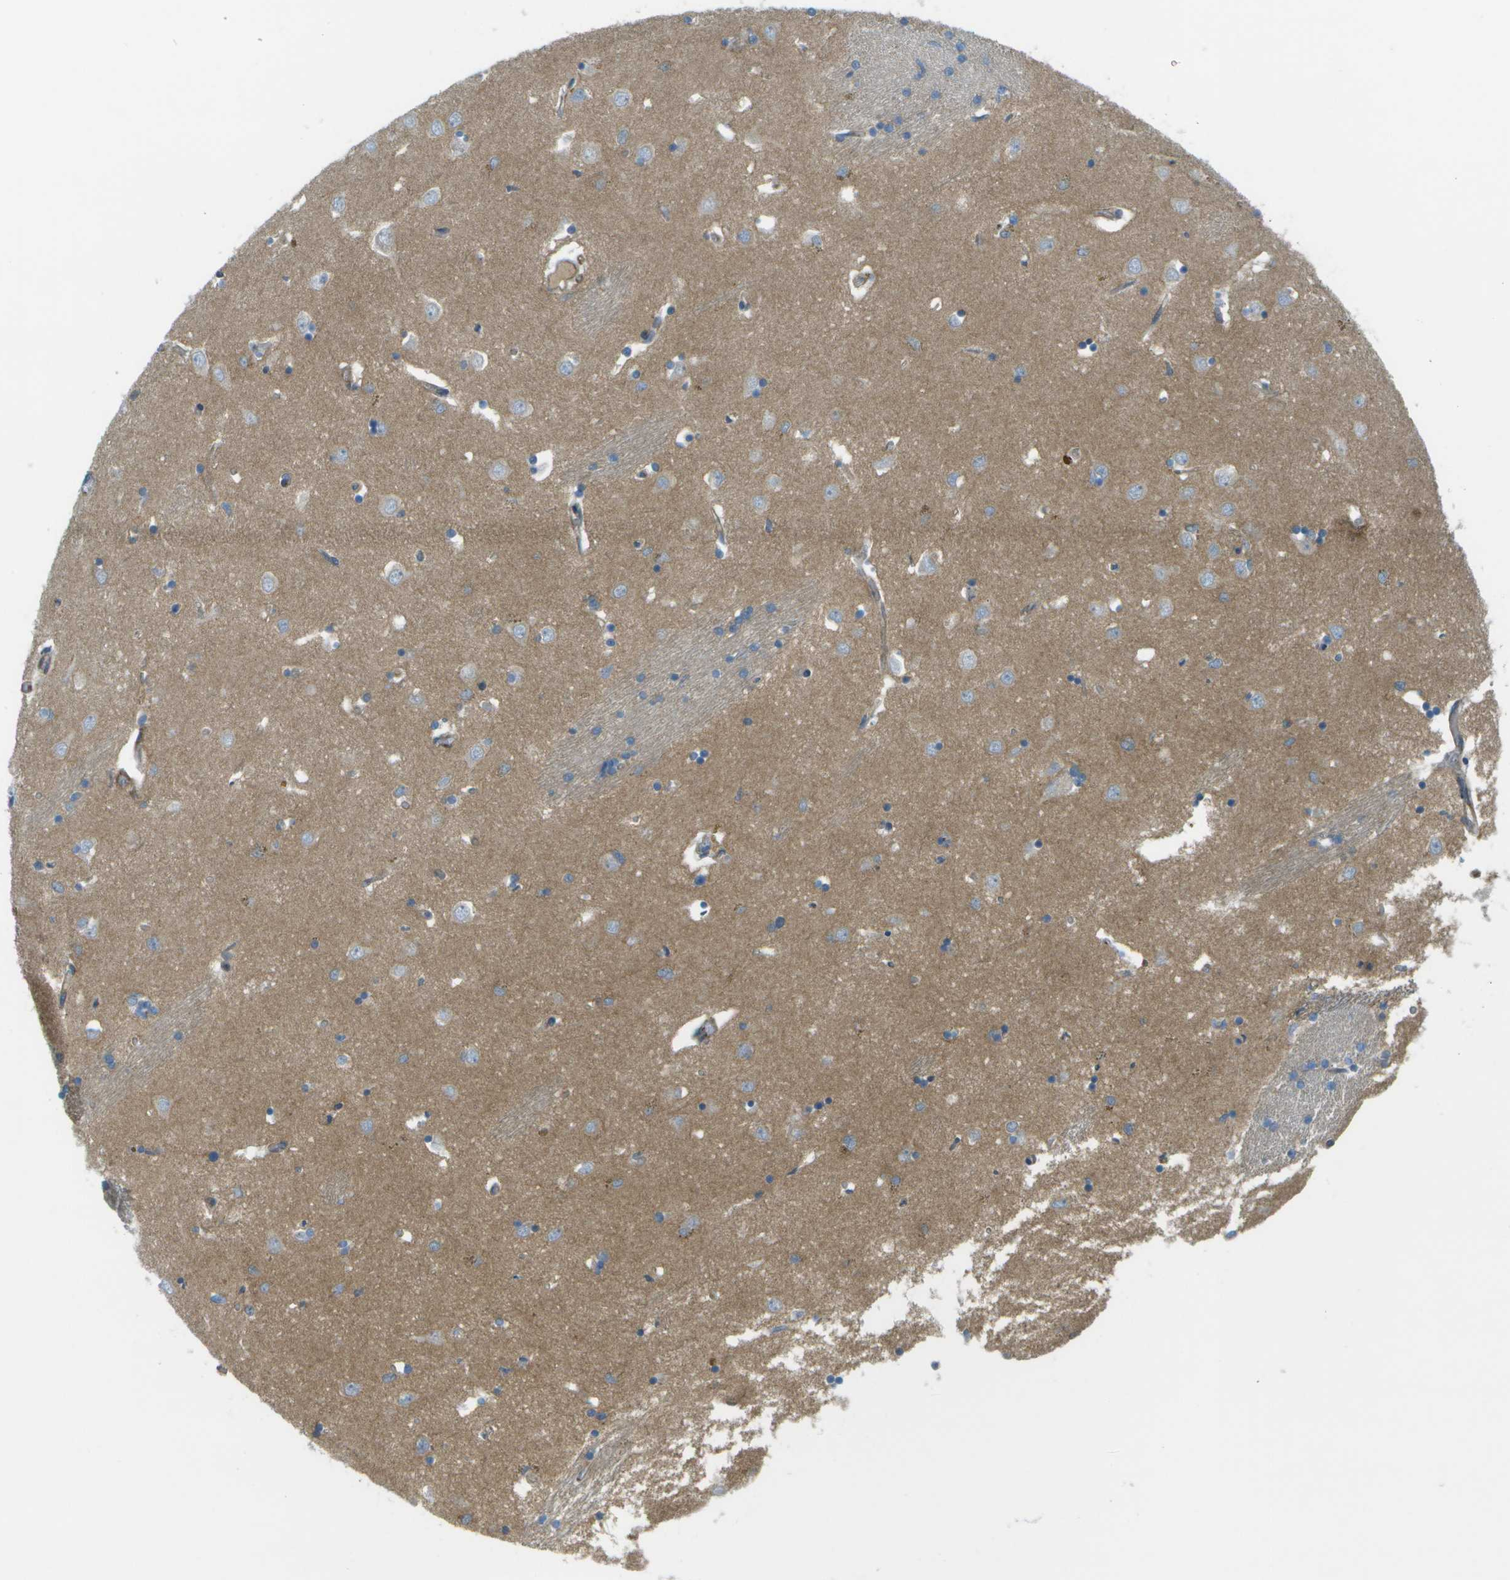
{"staining": {"intensity": "weak", "quantity": "25%-75%", "location": "cytoplasmic/membranous"}, "tissue": "caudate", "cell_type": "Glial cells", "image_type": "normal", "snomed": [{"axis": "morphology", "description": "Normal tissue, NOS"}, {"axis": "topography", "description": "Lateral ventricle wall"}], "caption": "Benign caudate exhibits weak cytoplasmic/membranous expression in approximately 25%-75% of glial cells.", "gene": "WNK2", "patient": {"sex": "female", "age": 19}}